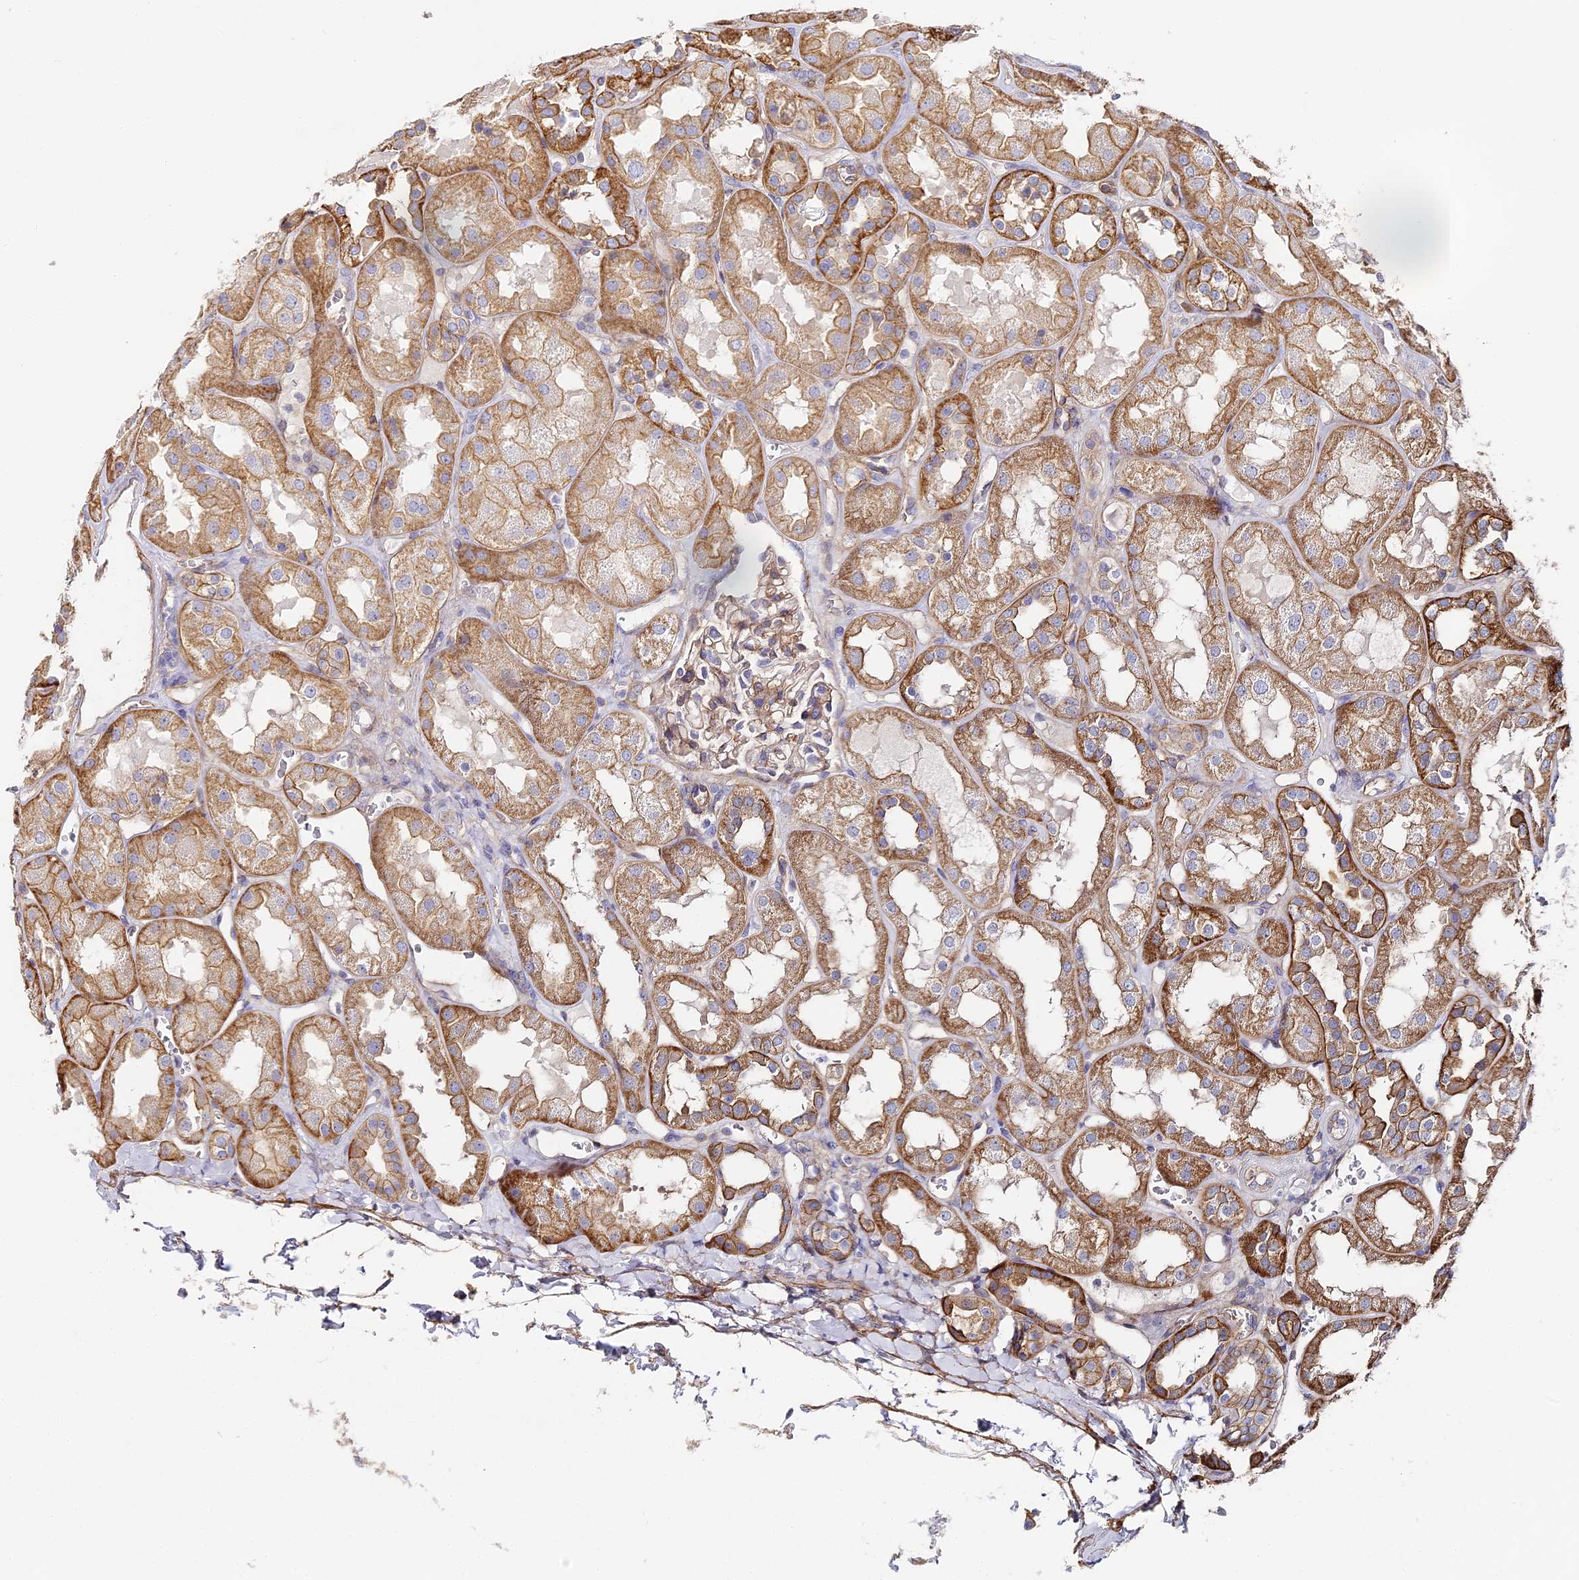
{"staining": {"intensity": "weak", "quantity": "25%-75%", "location": "cytoplasmic/membranous"}, "tissue": "kidney", "cell_type": "Cells in glomeruli", "image_type": "normal", "snomed": [{"axis": "morphology", "description": "Normal tissue, NOS"}, {"axis": "topography", "description": "Kidney"}], "caption": "Immunohistochemical staining of unremarkable kidney demonstrates weak cytoplasmic/membranous protein positivity in approximately 25%-75% of cells in glomeruli. (Brightfield microscopy of DAB IHC at high magnification).", "gene": "CCDC30", "patient": {"sex": "male", "age": 70}}